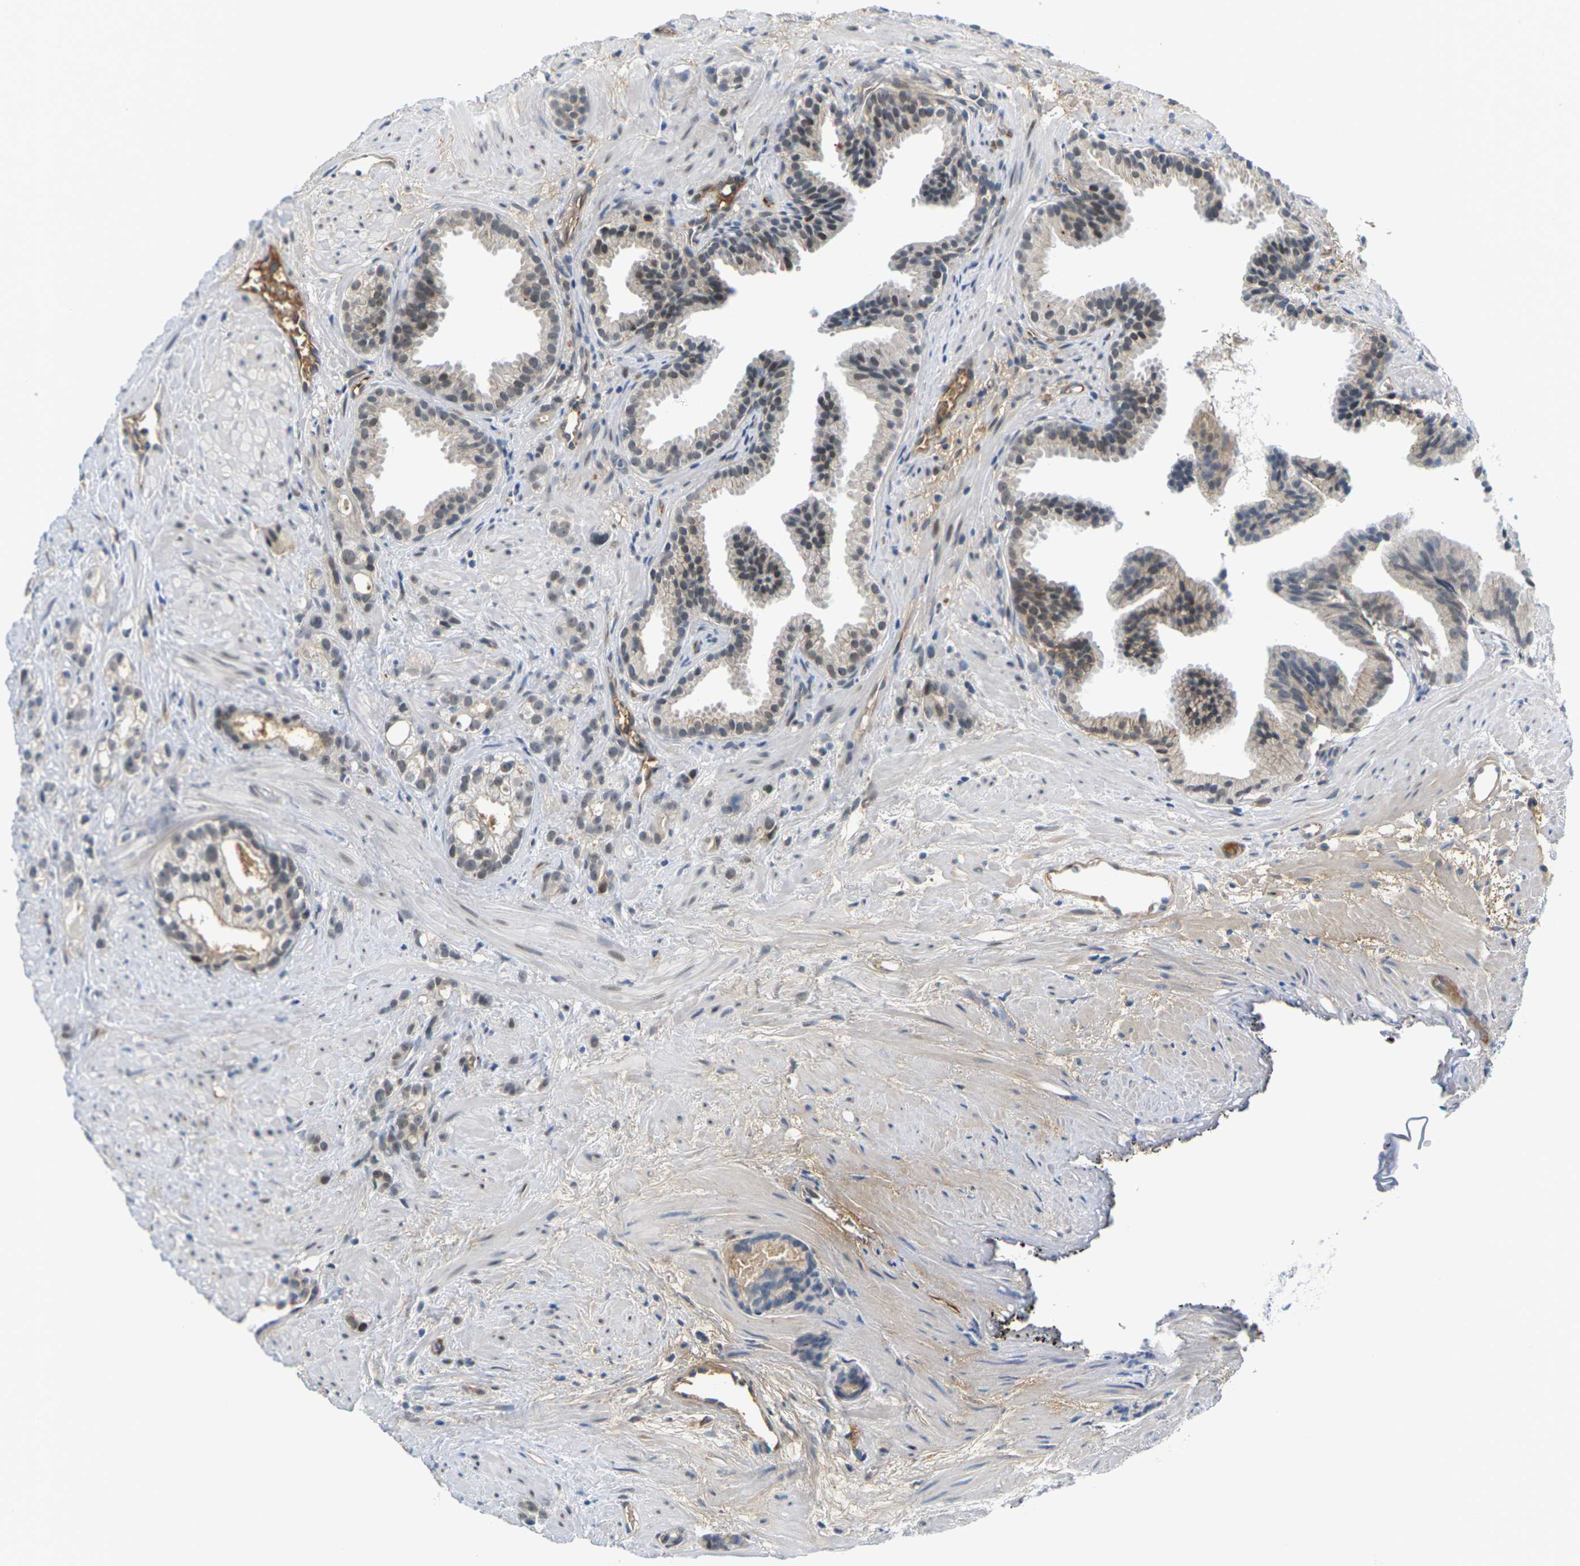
{"staining": {"intensity": "moderate", "quantity": "<25%", "location": "nuclear"}, "tissue": "prostate cancer", "cell_type": "Tumor cells", "image_type": "cancer", "snomed": [{"axis": "morphology", "description": "Adenocarcinoma, Low grade"}, {"axis": "topography", "description": "Prostate"}], "caption": "Immunohistochemistry image of human prostate adenocarcinoma (low-grade) stained for a protein (brown), which demonstrates low levels of moderate nuclear expression in approximately <25% of tumor cells.", "gene": "PKP2", "patient": {"sex": "male", "age": 89}}